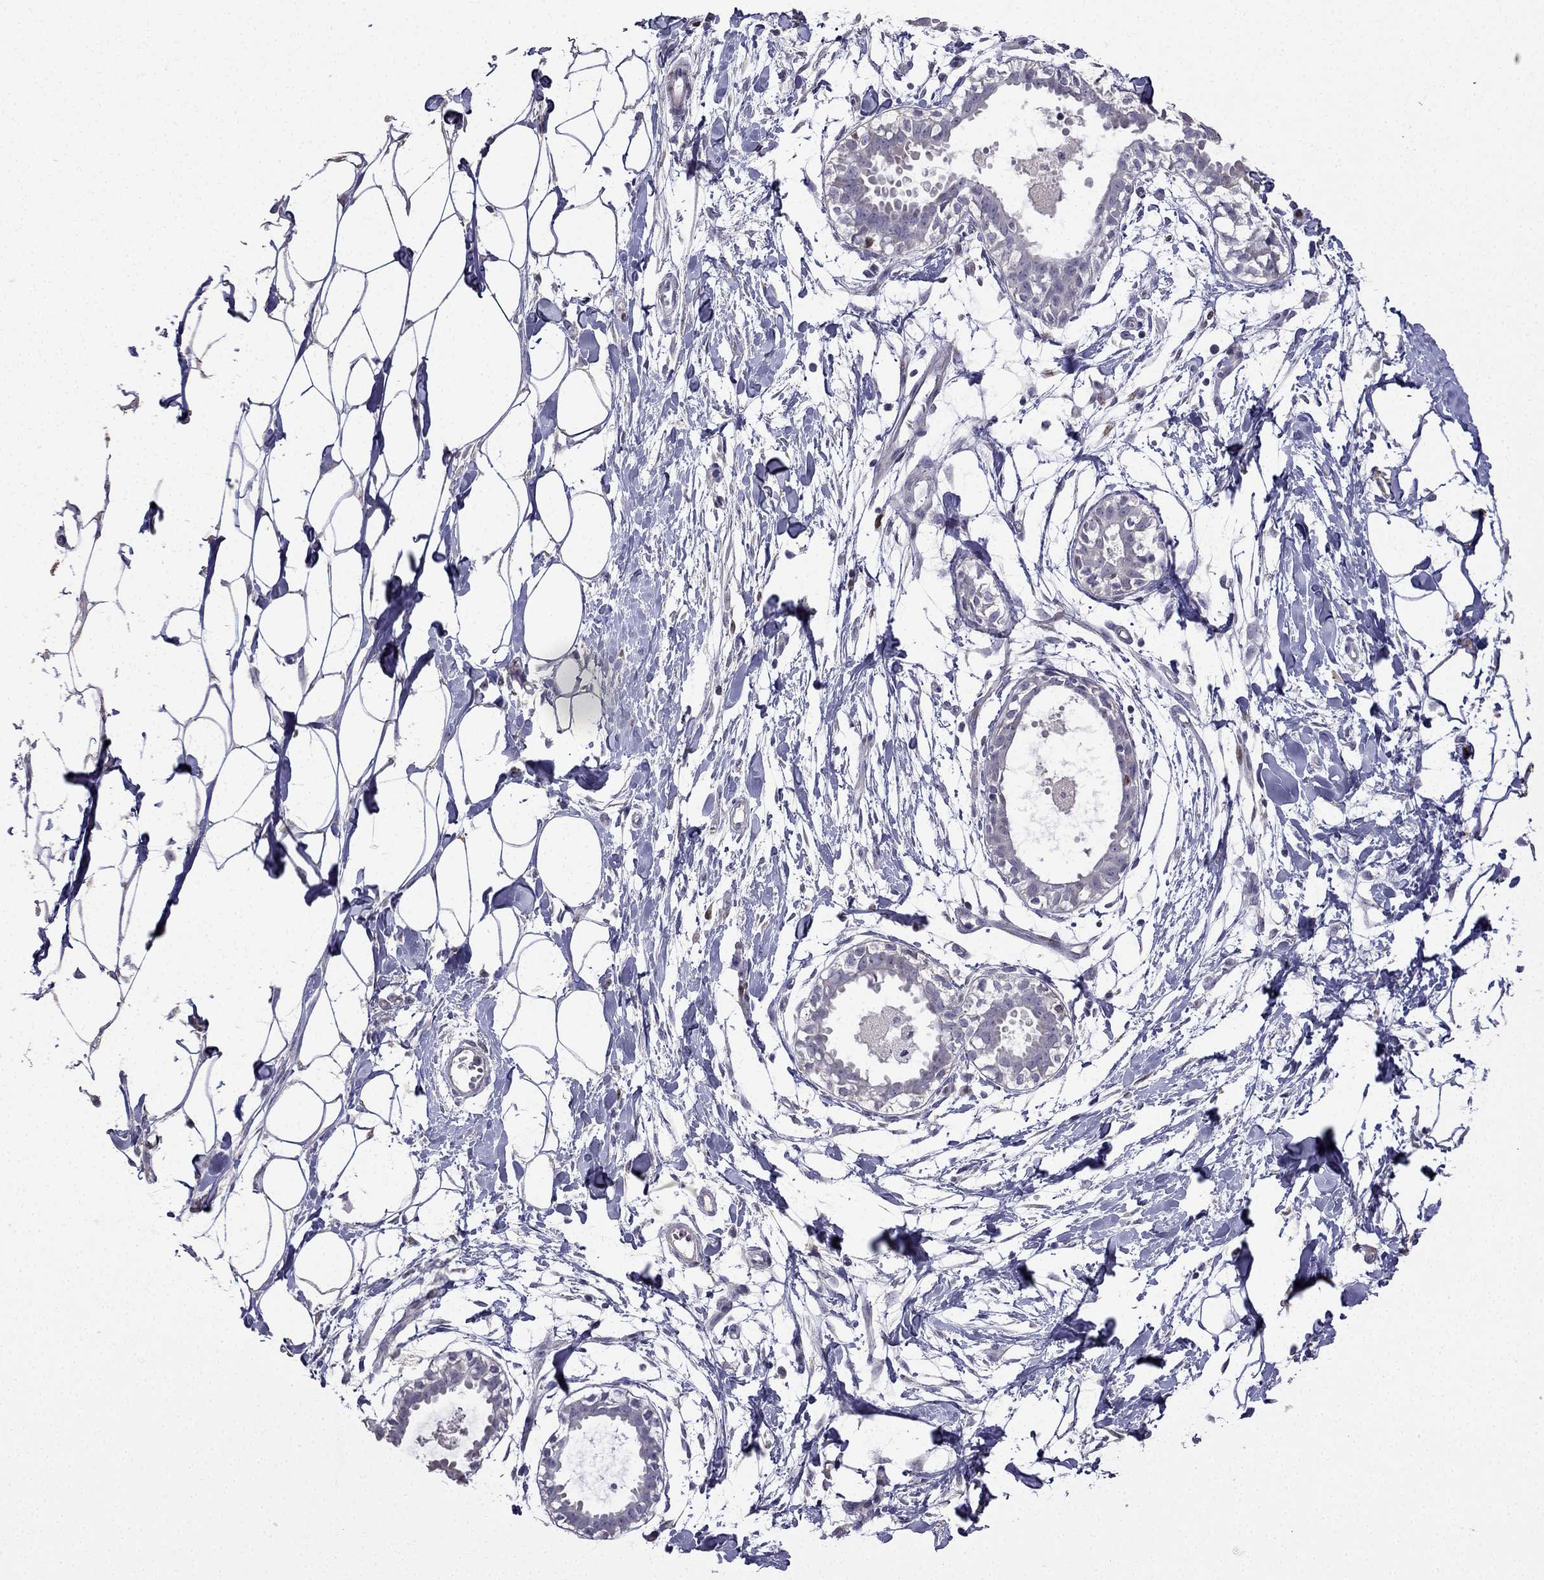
{"staining": {"intensity": "negative", "quantity": "none", "location": "none"}, "tissue": "breast", "cell_type": "Adipocytes", "image_type": "normal", "snomed": [{"axis": "morphology", "description": "Normal tissue, NOS"}, {"axis": "topography", "description": "Breast"}], "caption": "DAB (3,3'-diaminobenzidine) immunohistochemical staining of unremarkable breast displays no significant positivity in adipocytes.", "gene": "UHRF1", "patient": {"sex": "female", "age": 49}}